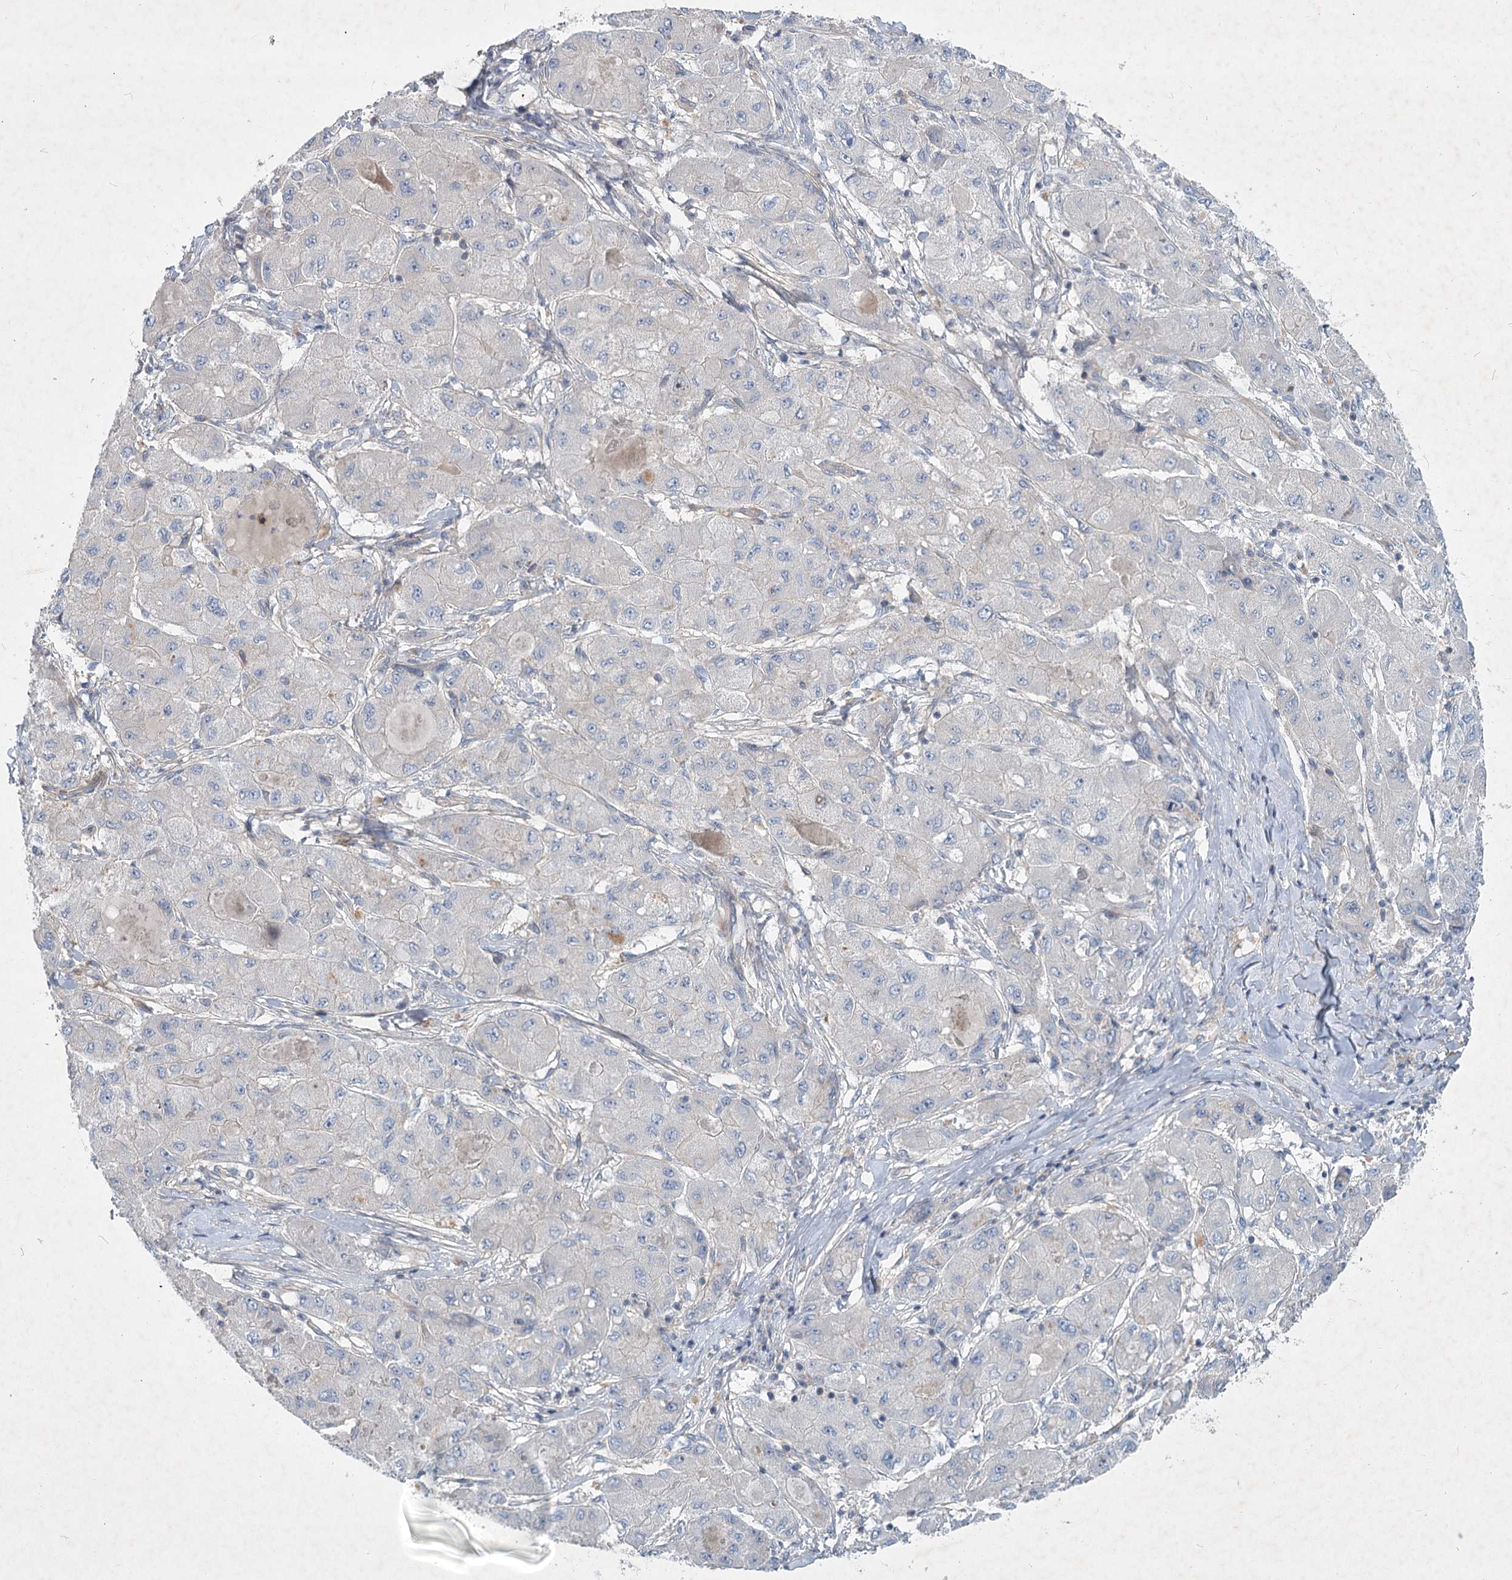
{"staining": {"intensity": "weak", "quantity": "<25%", "location": "cytoplasmic/membranous"}, "tissue": "liver cancer", "cell_type": "Tumor cells", "image_type": "cancer", "snomed": [{"axis": "morphology", "description": "Carcinoma, Hepatocellular, NOS"}, {"axis": "topography", "description": "Liver"}], "caption": "IHC photomicrograph of neoplastic tissue: human liver cancer (hepatocellular carcinoma) stained with DAB (3,3'-diaminobenzidine) displays no significant protein expression in tumor cells.", "gene": "DNMBP", "patient": {"sex": "male", "age": 80}}